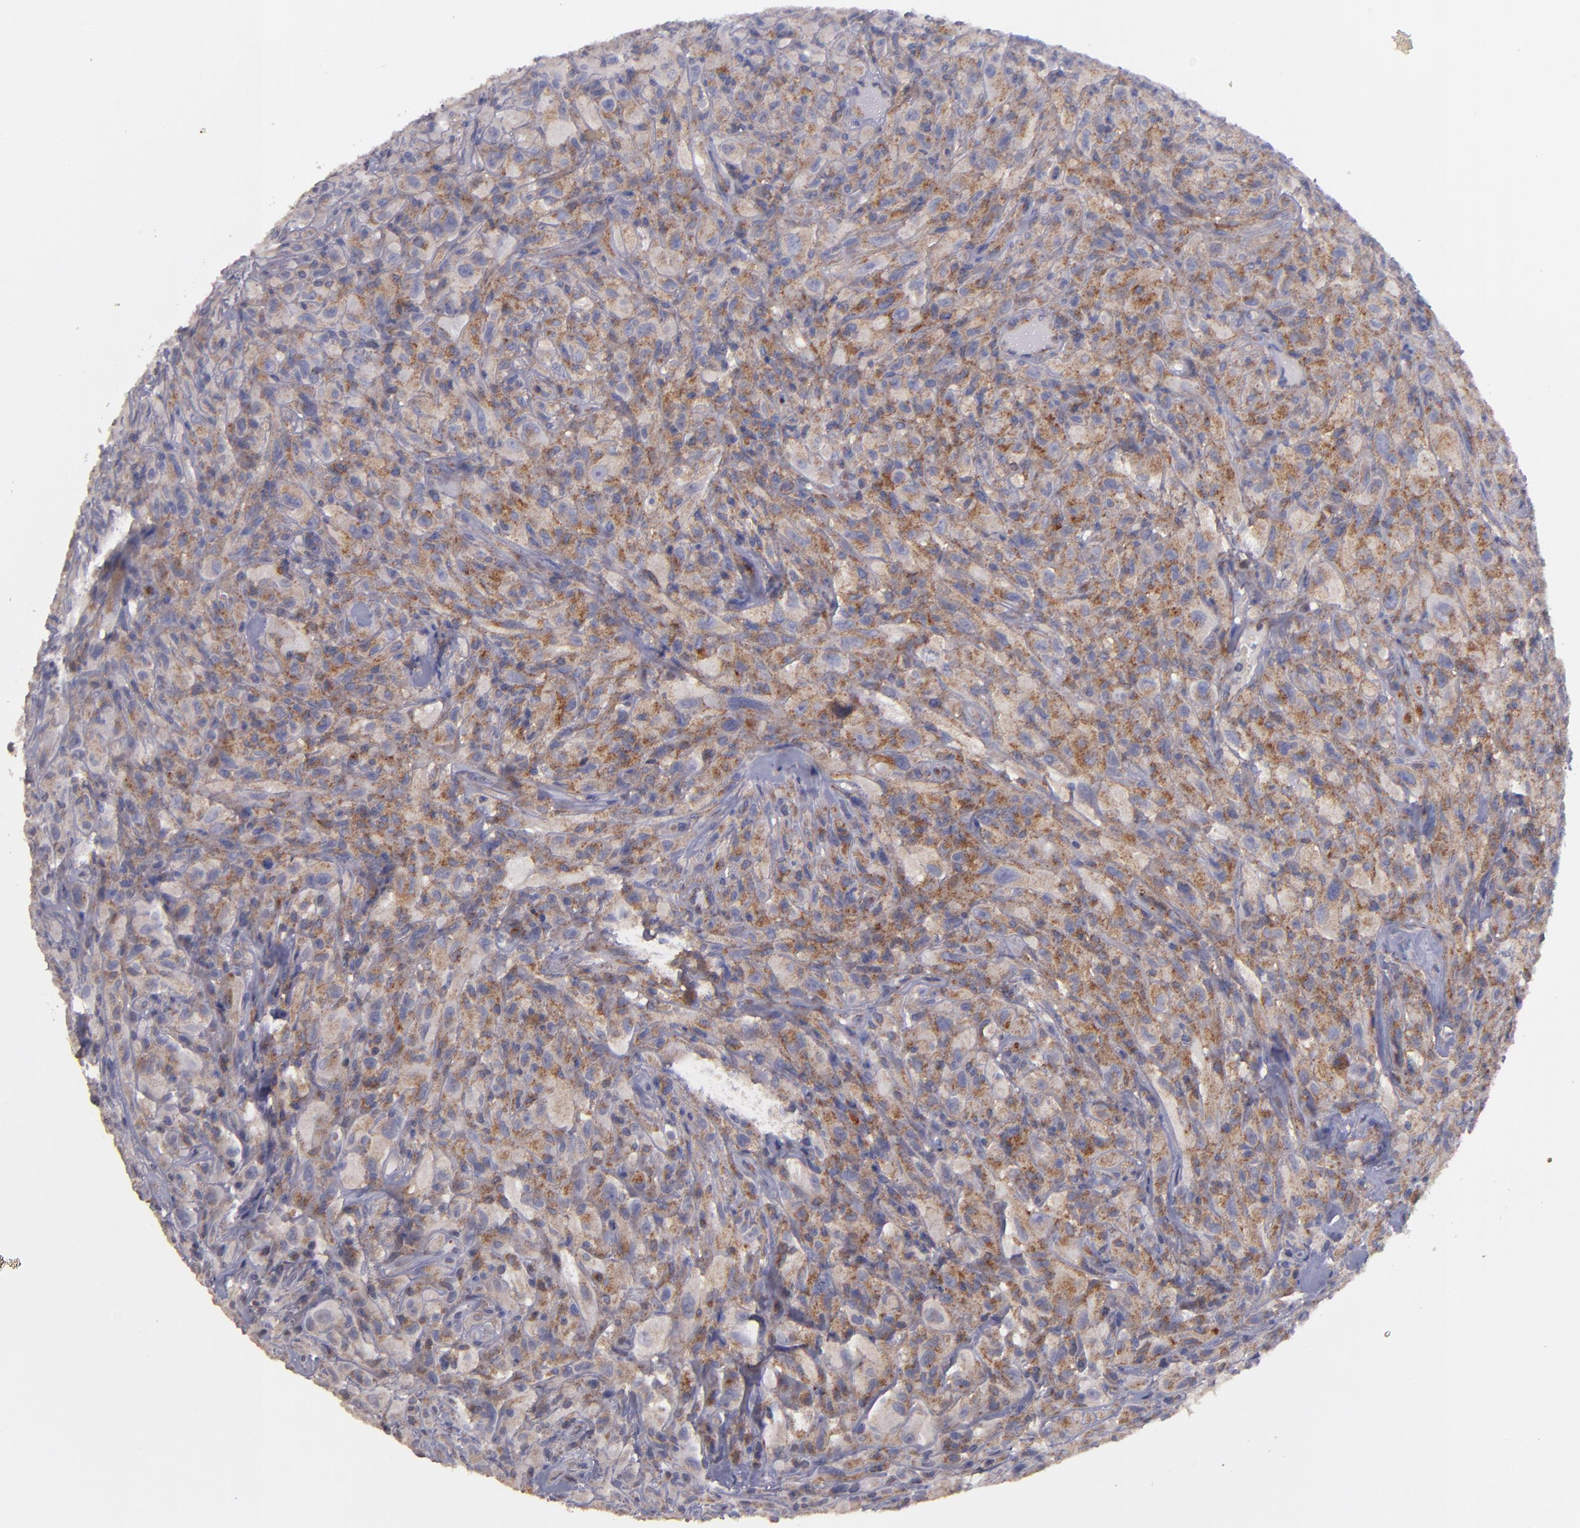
{"staining": {"intensity": "moderate", "quantity": ">75%", "location": "cytoplasmic/membranous"}, "tissue": "glioma", "cell_type": "Tumor cells", "image_type": "cancer", "snomed": [{"axis": "morphology", "description": "Glioma, malignant, High grade"}, {"axis": "topography", "description": "Brain"}], "caption": "Brown immunohistochemical staining in malignant glioma (high-grade) displays moderate cytoplasmic/membranous staining in about >75% of tumor cells.", "gene": "CLTA", "patient": {"sex": "male", "age": 48}}